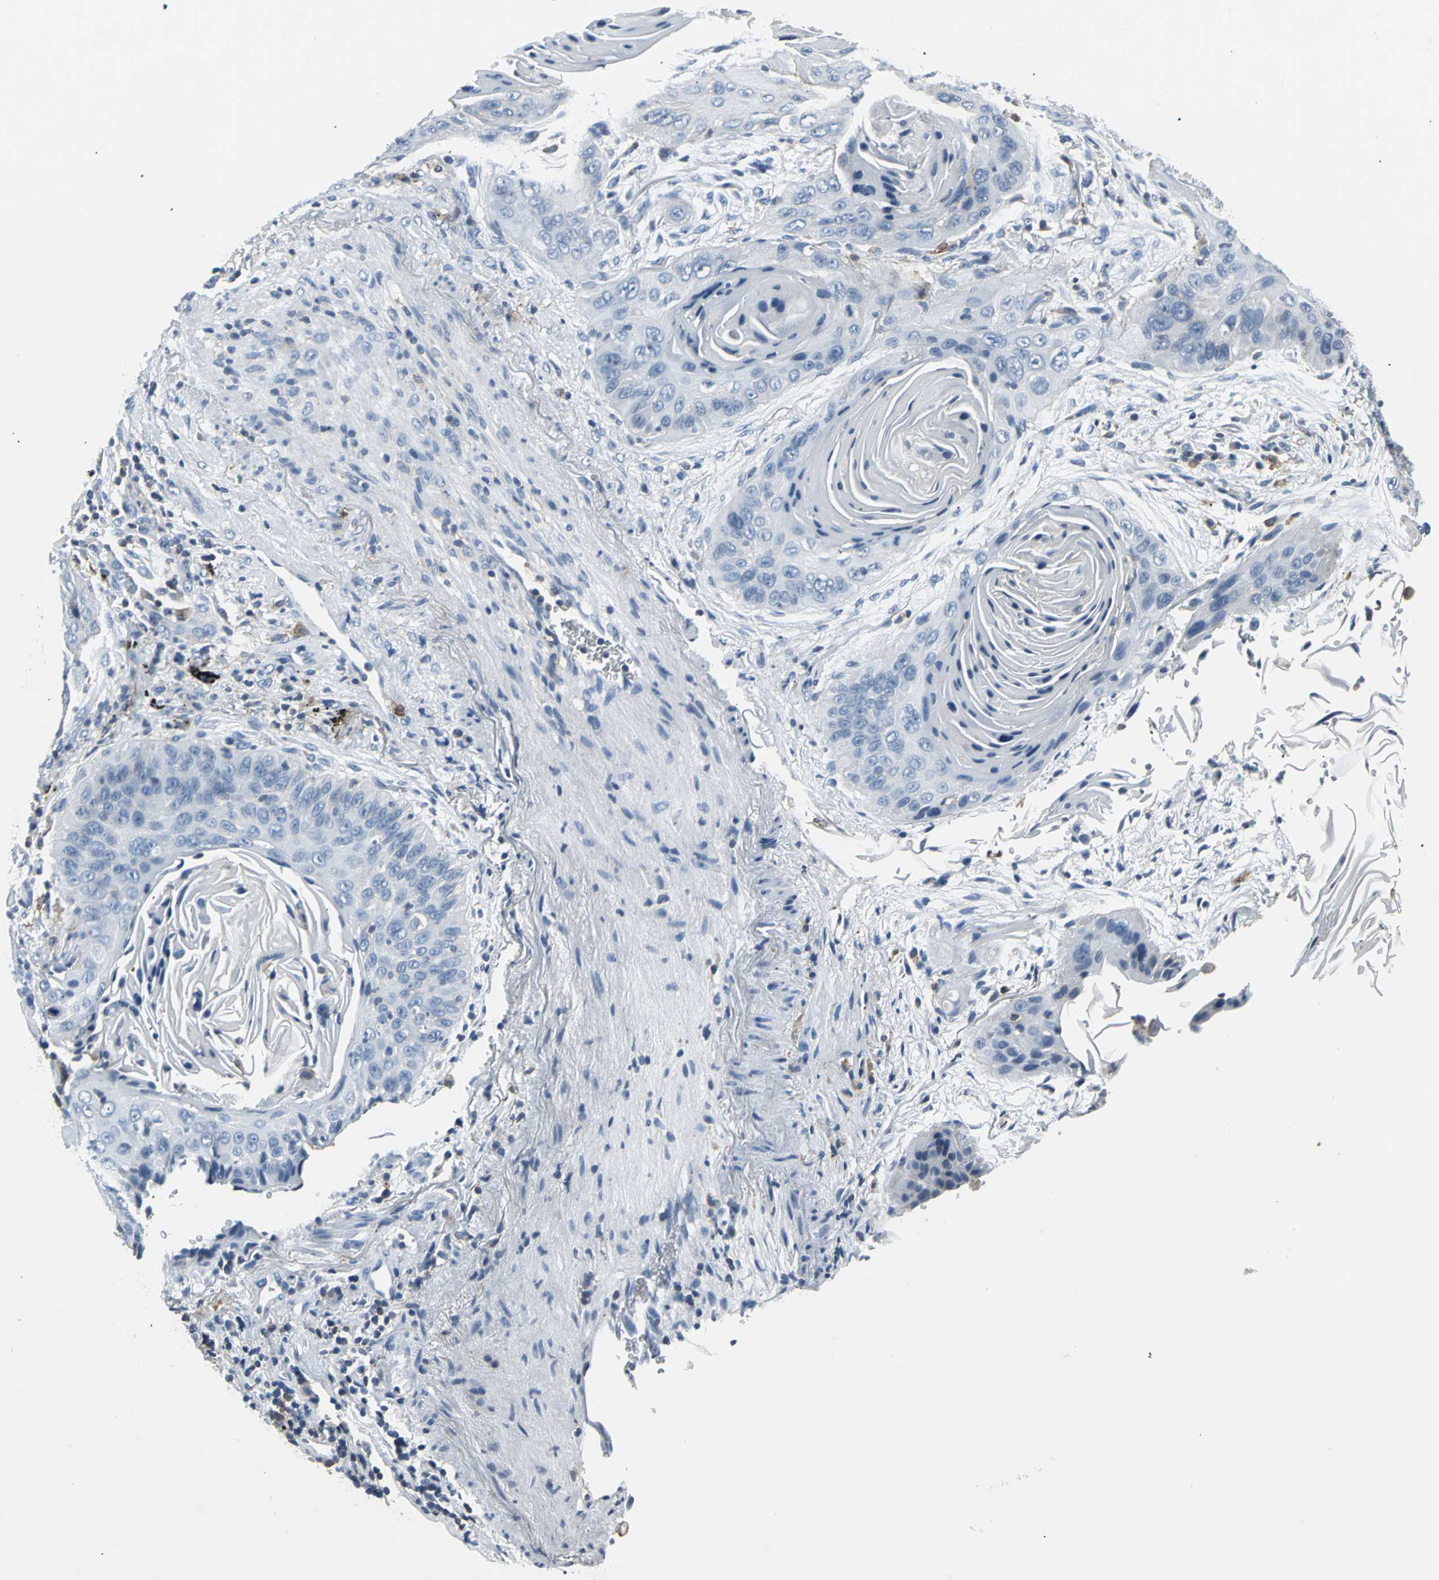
{"staining": {"intensity": "negative", "quantity": "none", "location": "none"}, "tissue": "lung cancer", "cell_type": "Tumor cells", "image_type": "cancer", "snomed": [{"axis": "morphology", "description": "Squamous cell carcinoma, NOS"}, {"axis": "topography", "description": "Lung"}], "caption": "Immunohistochemistry (IHC) photomicrograph of human squamous cell carcinoma (lung) stained for a protein (brown), which displays no positivity in tumor cells.", "gene": "IQGAP2", "patient": {"sex": "female", "age": 67}}